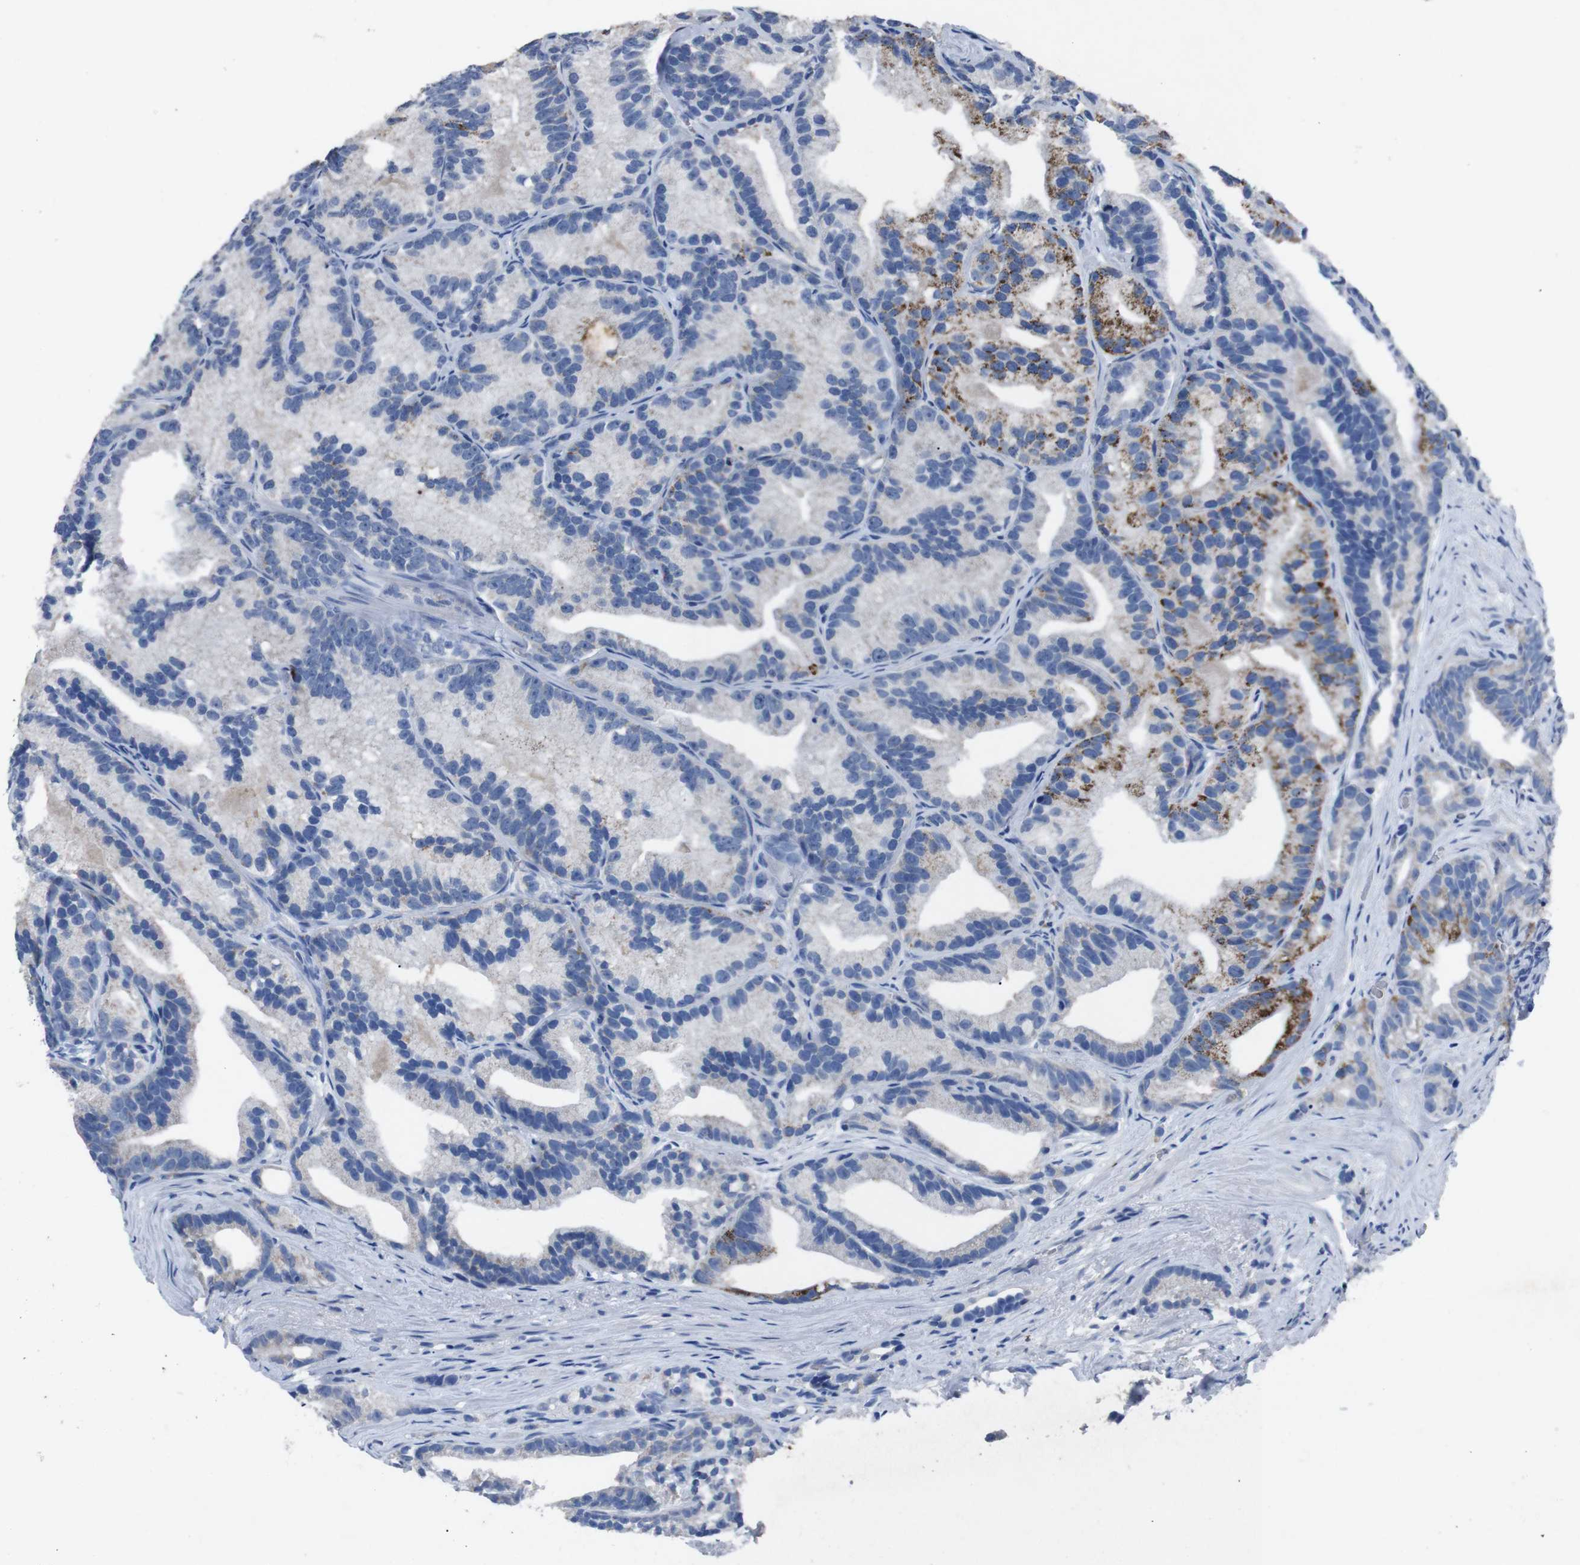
{"staining": {"intensity": "moderate", "quantity": "<25%", "location": "cytoplasmic/membranous"}, "tissue": "prostate cancer", "cell_type": "Tumor cells", "image_type": "cancer", "snomed": [{"axis": "morphology", "description": "Adenocarcinoma, Low grade"}, {"axis": "topography", "description": "Prostate"}], "caption": "Moderate cytoplasmic/membranous protein expression is appreciated in about <25% of tumor cells in prostate adenocarcinoma (low-grade).", "gene": "GJB2", "patient": {"sex": "male", "age": 89}}